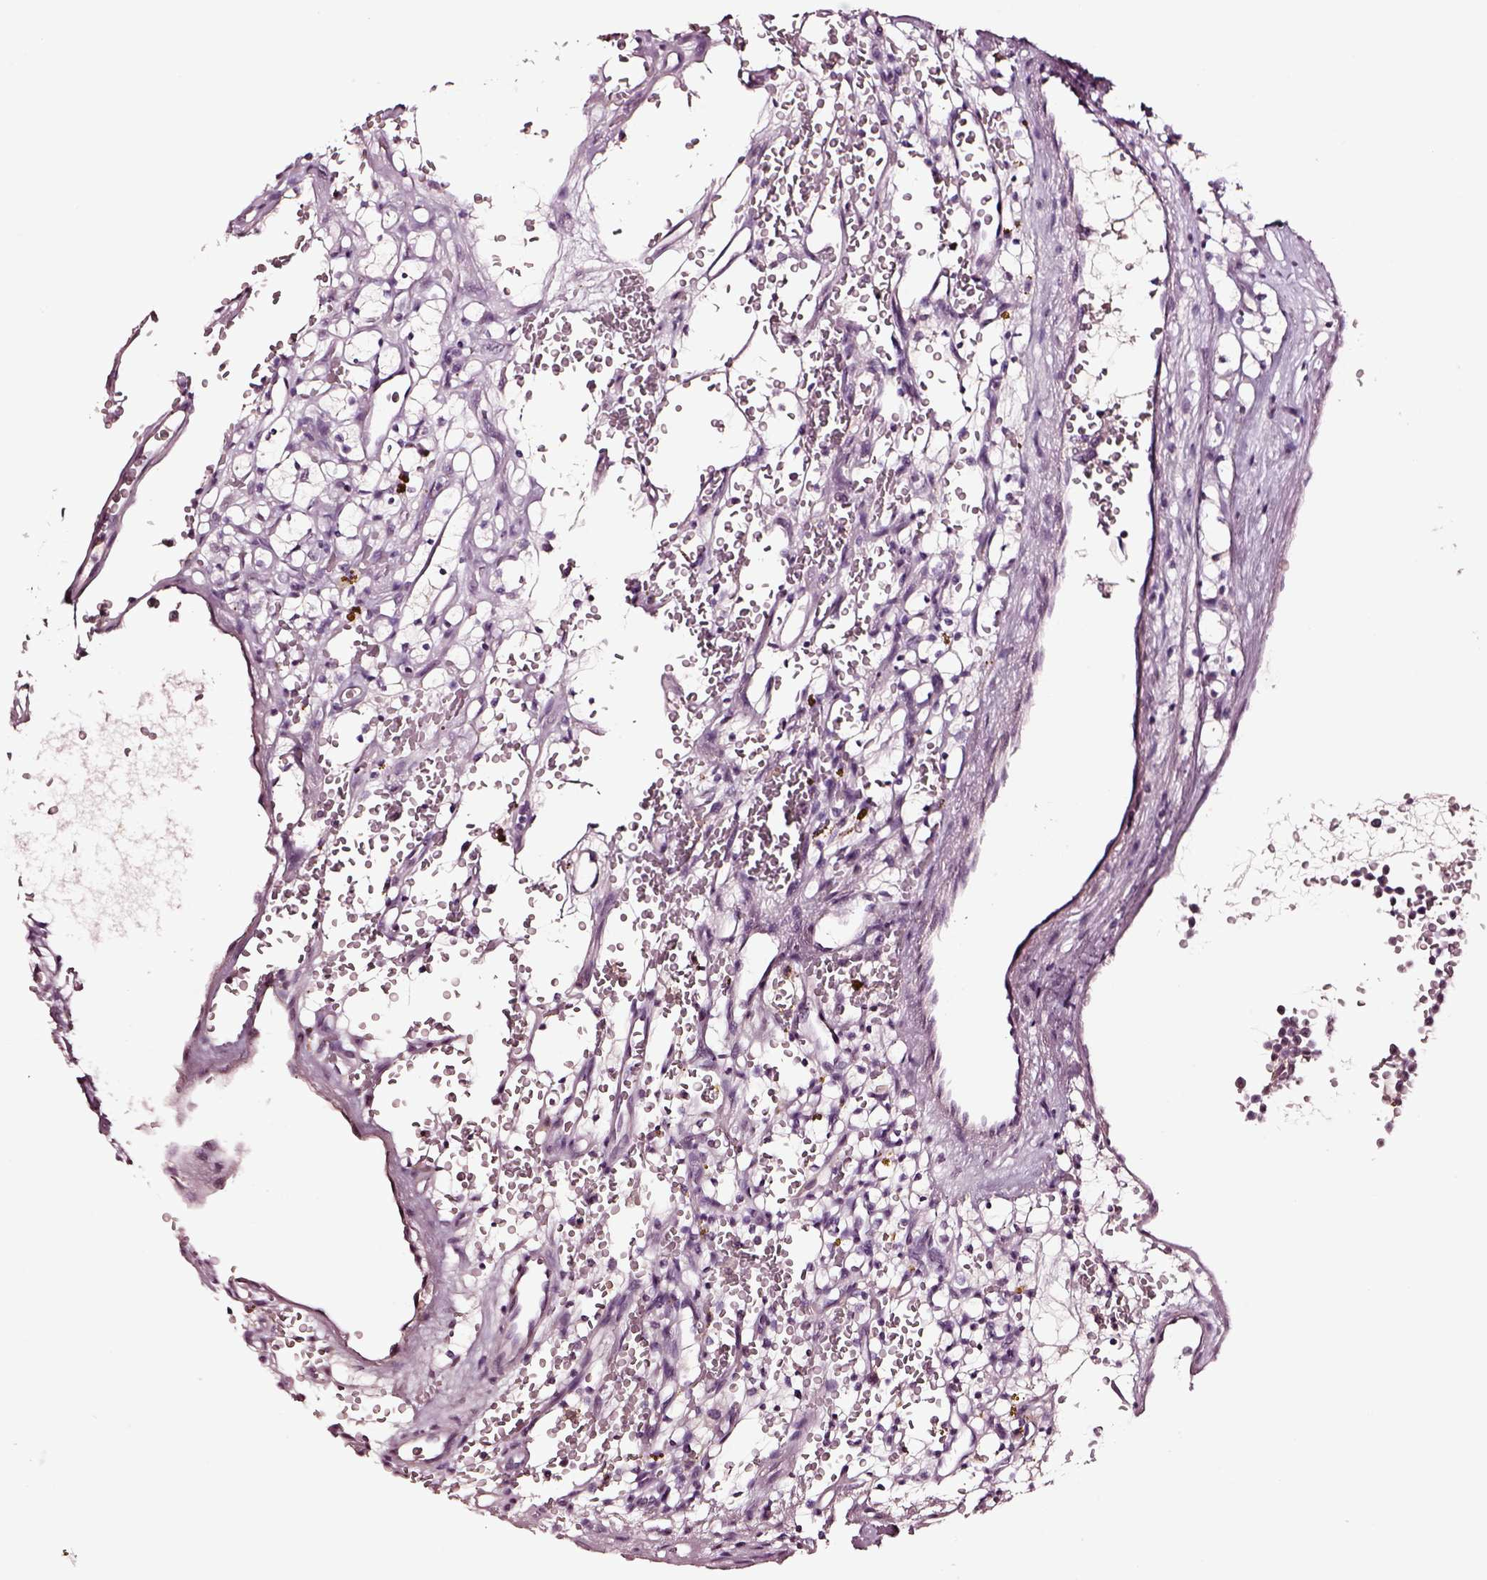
{"staining": {"intensity": "negative", "quantity": "none", "location": "none"}, "tissue": "renal cancer", "cell_type": "Tumor cells", "image_type": "cancer", "snomed": [{"axis": "morphology", "description": "Adenocarcinoma, NOS"}, {"axis": "topography", "description": "Kidney"}], "caption": "Tumor cells show no significant expression in adenocarcinoma (renal).", "gene": "SMIM17", "patient": {"sex": "female", "age": 64}}